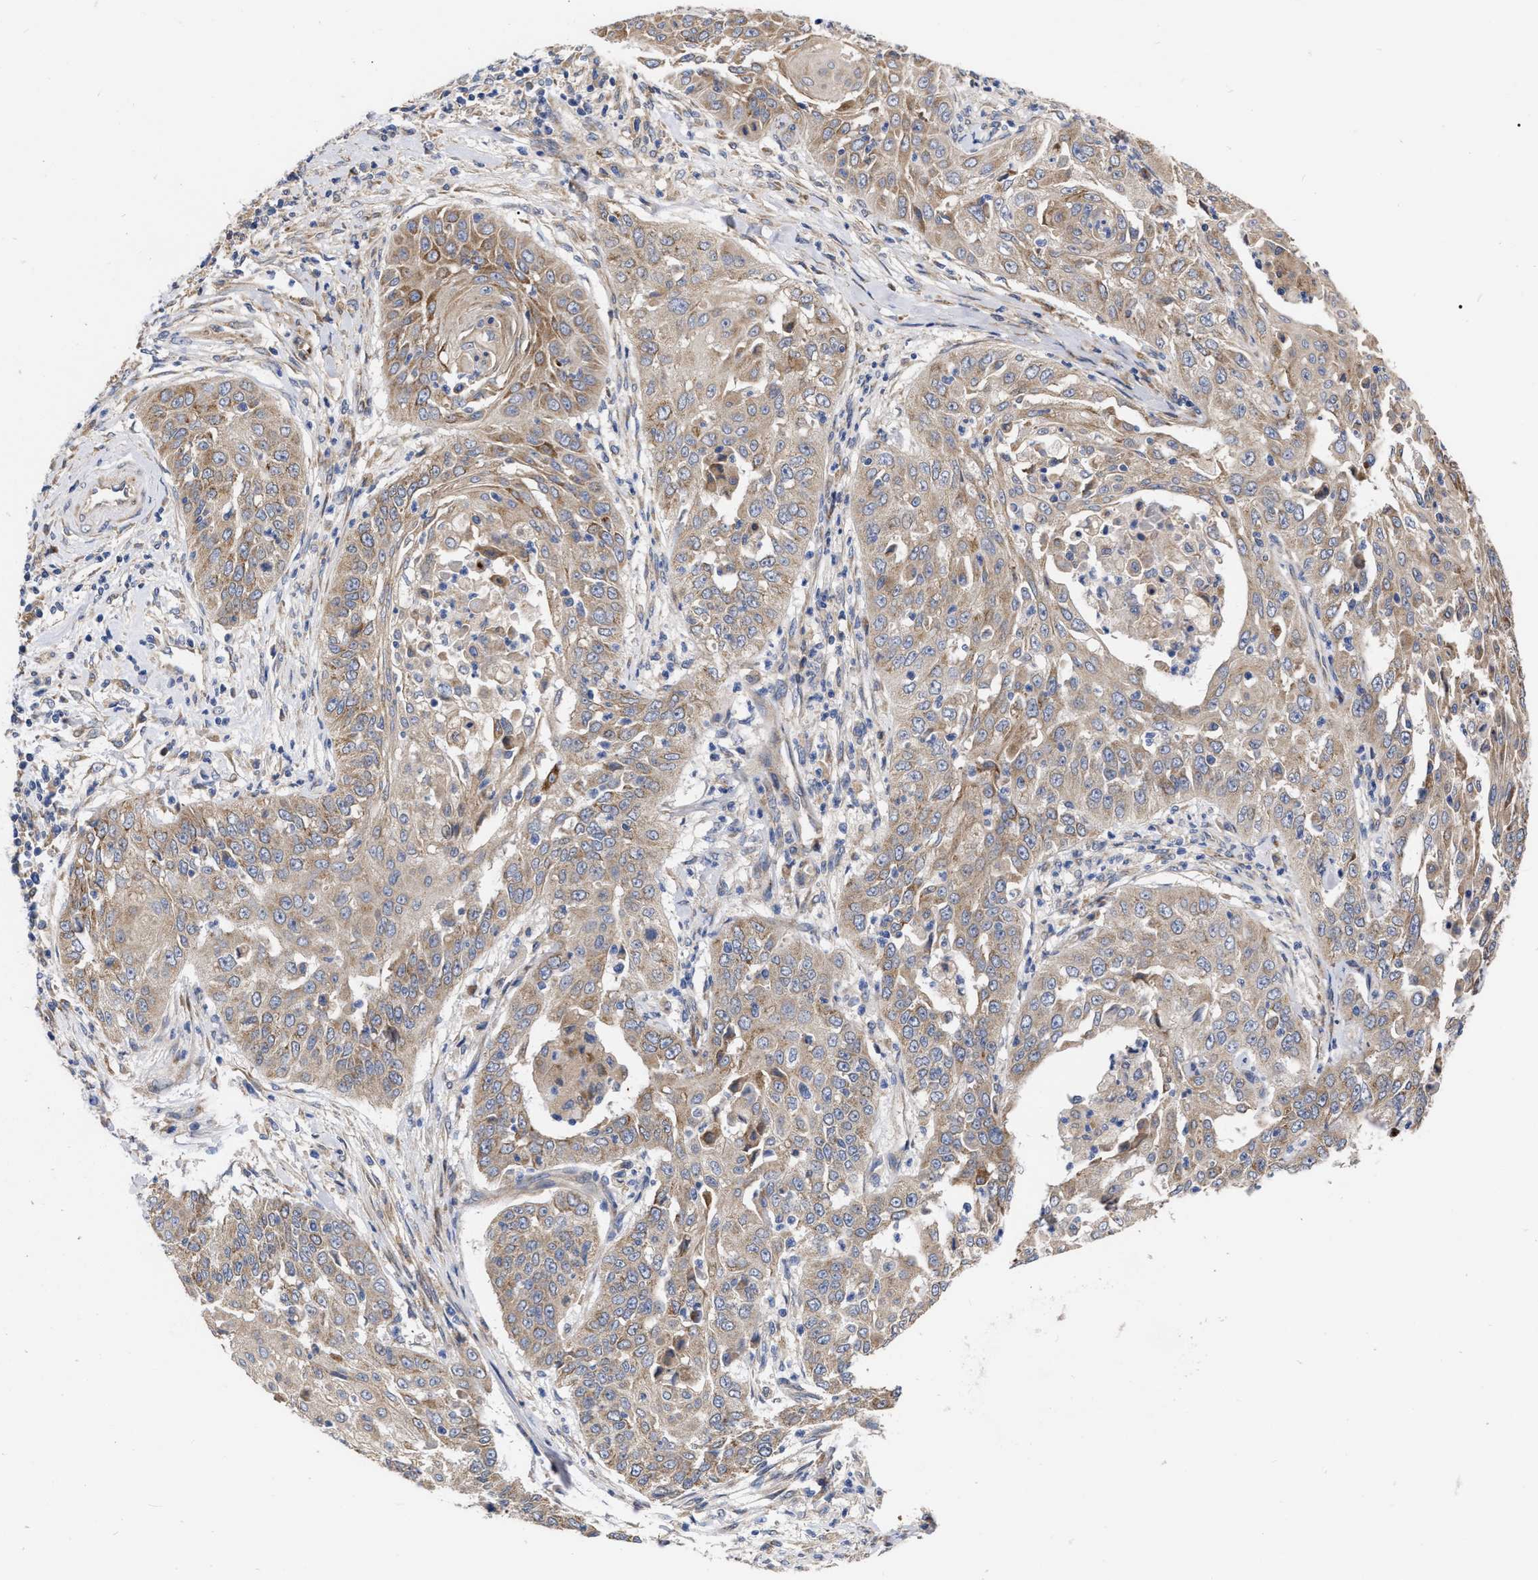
{"staining": {"intensity": "moderate", "quantity": ">75%", "location": "cytoplasmic/membranous"}, "tissue": "cervical cancer", "cell_type": "Tumor cells", "image_type": "cancer", "snomed": [{"axis": "morphology", "description": "Squamous cell carcinoma, NOS"}, {"axis": "topography", "description": "Cervix"}], "caption": "Tumor cells show moderate cytoplasmic/membranous positivity in about >75% of cells in cervical cancer.", "gene": "MLST8", "patient": {"sex": "female", "age": 33}}